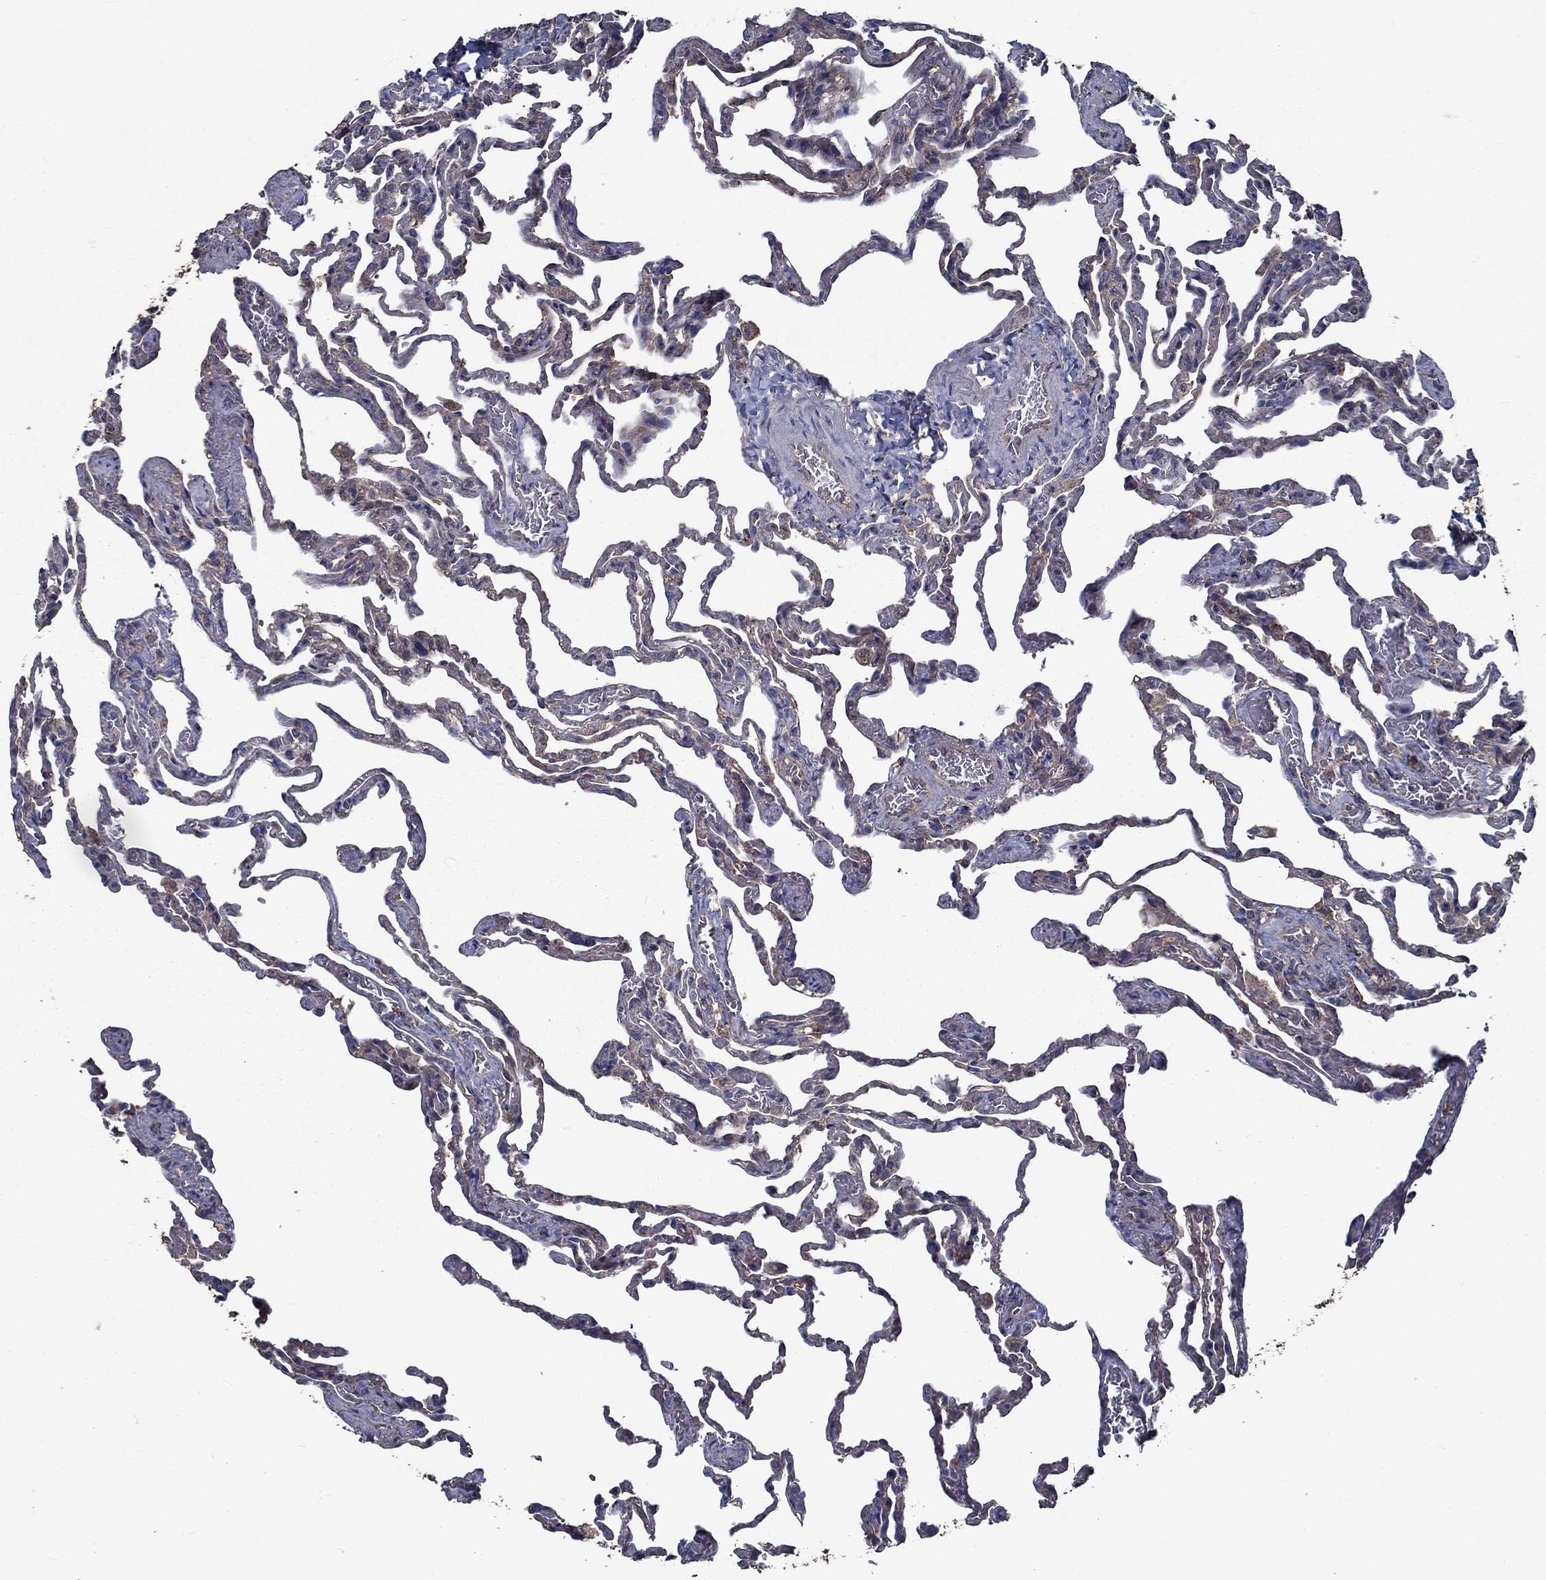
{"staining": {"intensity": "weak", "quantity": "<25%", "location": "cytoplasmic/membranous"}, "tissue": "lung", "cell_type": "Alveolar cells", "image_type": "normal", "snomed": [{"axis": "morphology", "description": "Normal tissue, NOS"}, {"axis": "topography", "description": "Lung"}], "caption": "High power microscopy histopathology image of an immunohistochemistry photomicrograph of normal lung, revealing no significant positivity in alveolar cells.", "gene": "SLC44A1", "patient": {"sex": "female", "age": 43}}